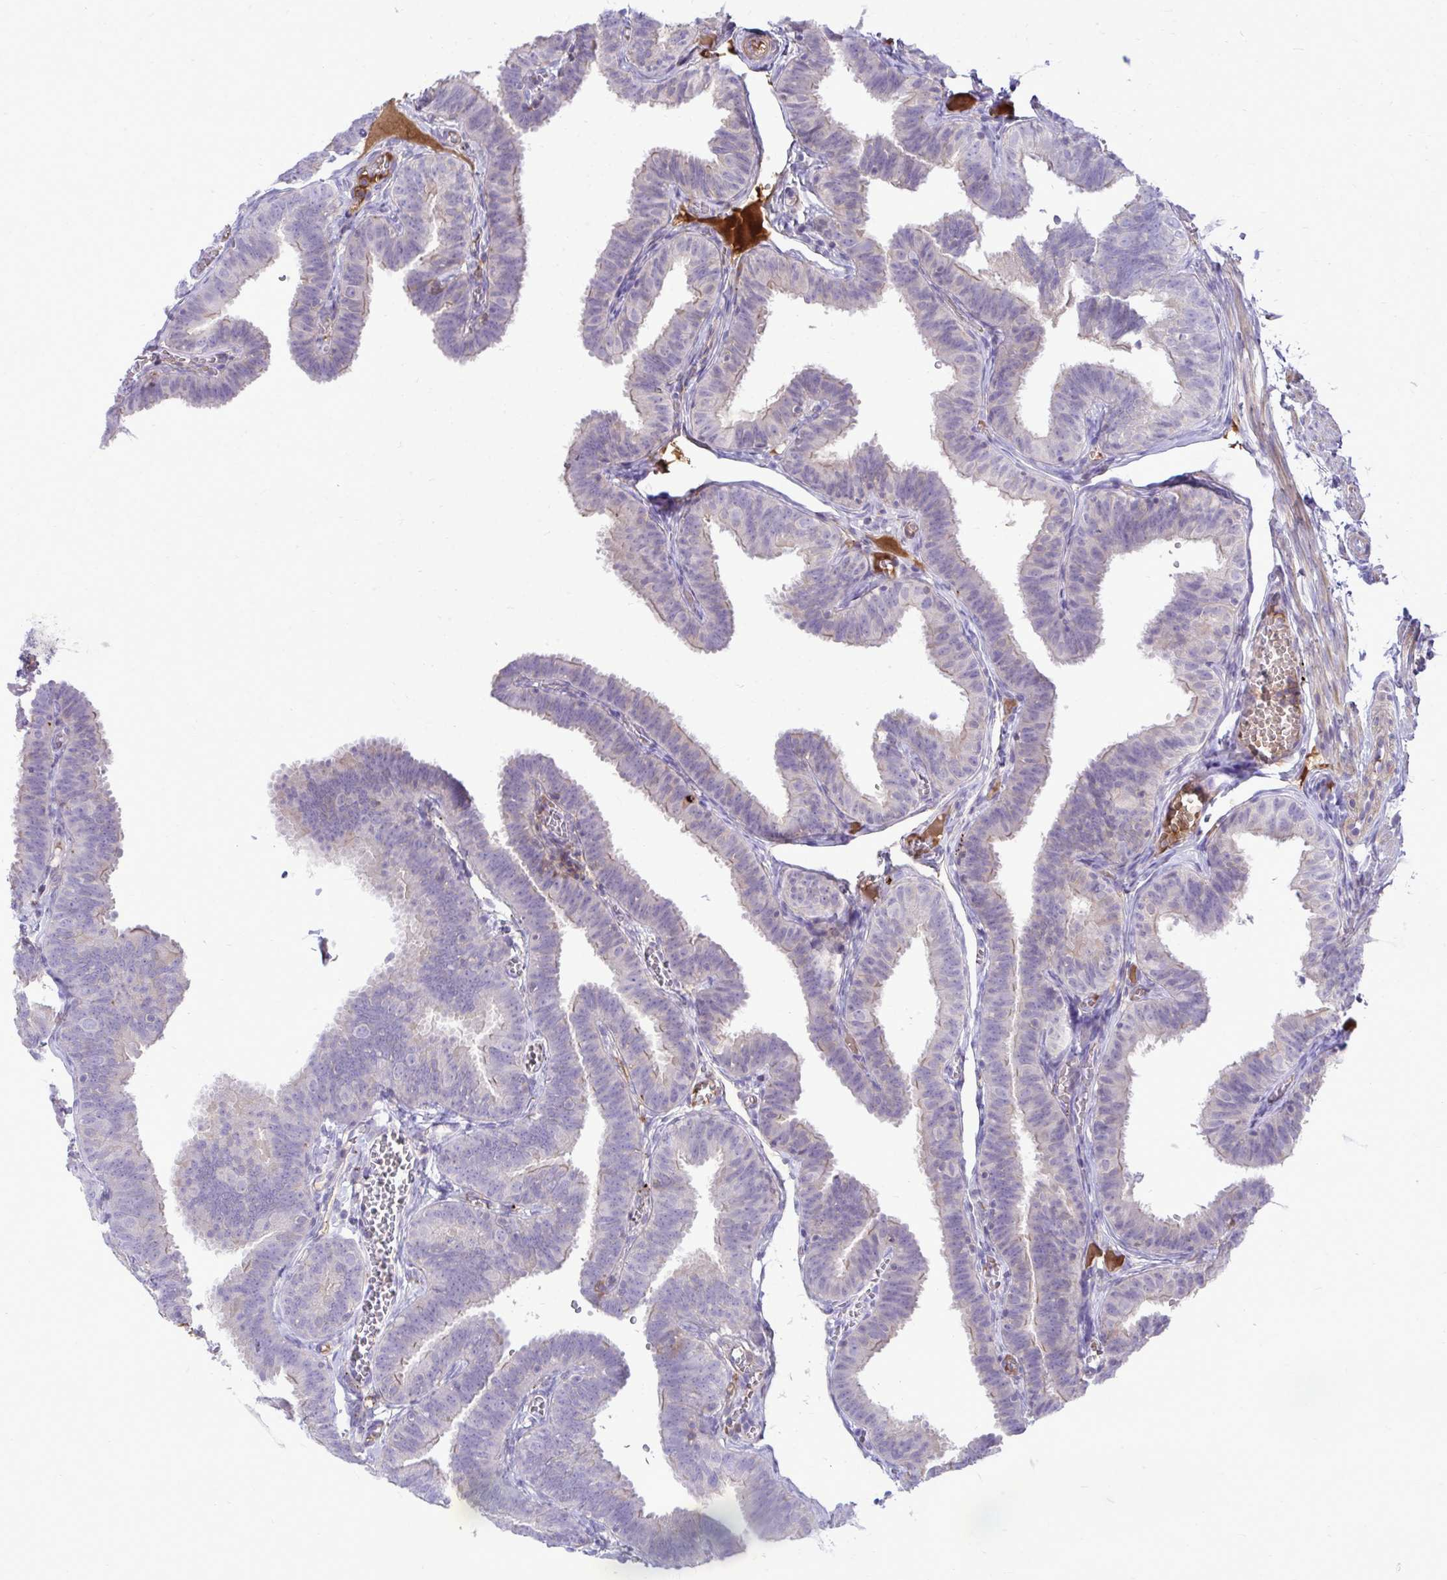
{"staining": {"intensity": "weak", "quantity": "<25%", "location": "cytoplasmic/membranous"}, "tissue": "fallopian tube", "cell_type": "Glandular cells", "image_type": "normal", "snomed": [{"axis": "morphology", "description": "Normal tissue, NOS"}, {"axis": "topography", "description": "Fallopian tube"}], "caption": "Immunohistochemistry (IHC) of benign human fallopian tube exhibits no staining in glandular cells. The staining was performed using DAB to visualize the protein expression in brown, while the nuclei were stained in blue with hematoxylin (Magnification: 20x).", "gene": "TP53I11", "patient": {"sex": "female", "age": 25}}